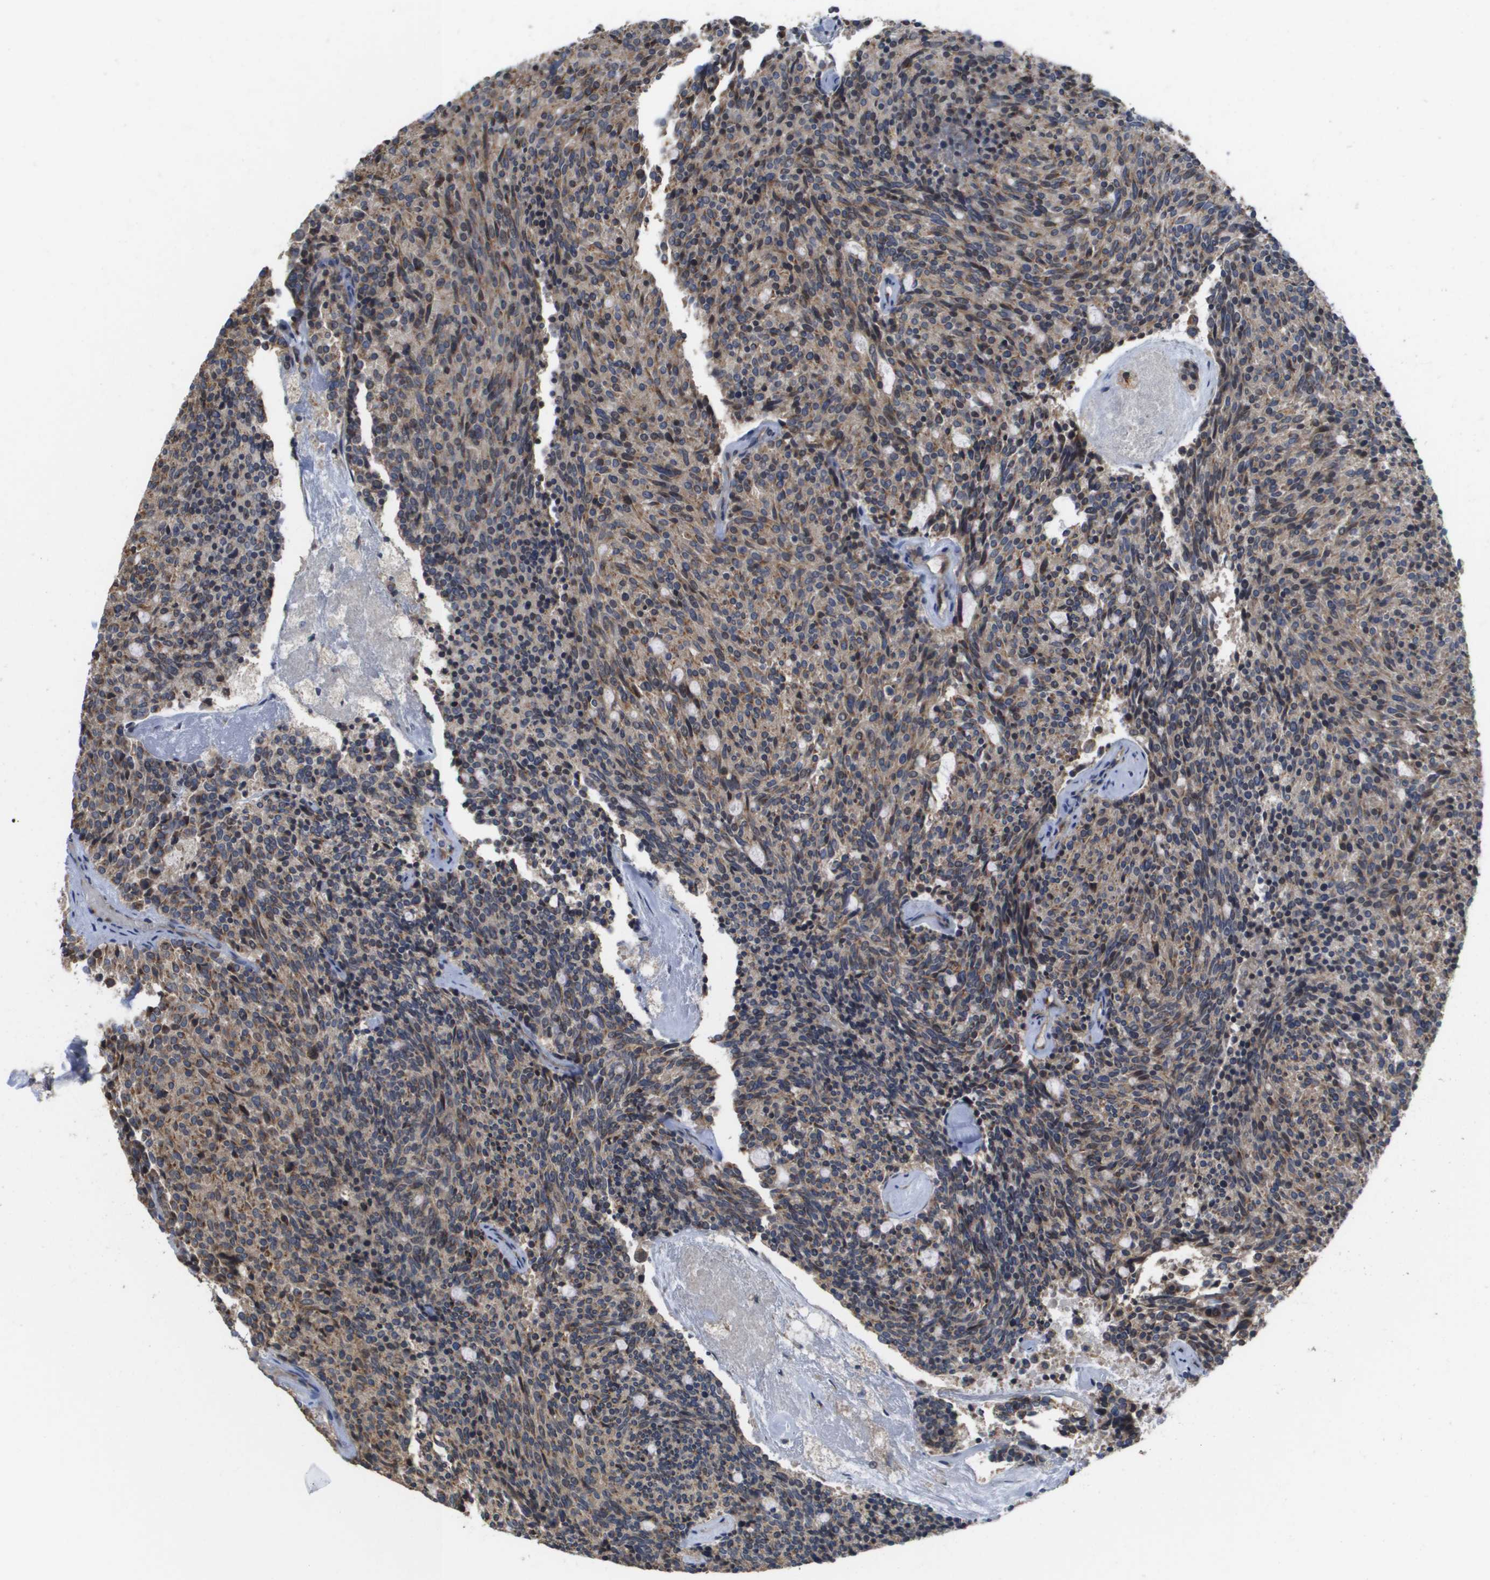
{"staining": {"intensity": "weak", "quantity": ">75%", "location": "cytoplasmic/membranous"}, "tissue": "carcinoid", "cell_type": "Tumor cells", "image_type": "cancer", "snomed": [{"axis": "morphology", "description": "Carcinoid, malignant, NOS"}, {"axis": "topography", "description": "Pancreas"}], "caption": "Malignant carcinoid stained with DAB immunohistochemistry displays low levels of weak cytoplasmic/membranous positivity in about >75% of tumor cells.", "gene": "PCK1", "patient": {"sex": "female", "age": 54}}